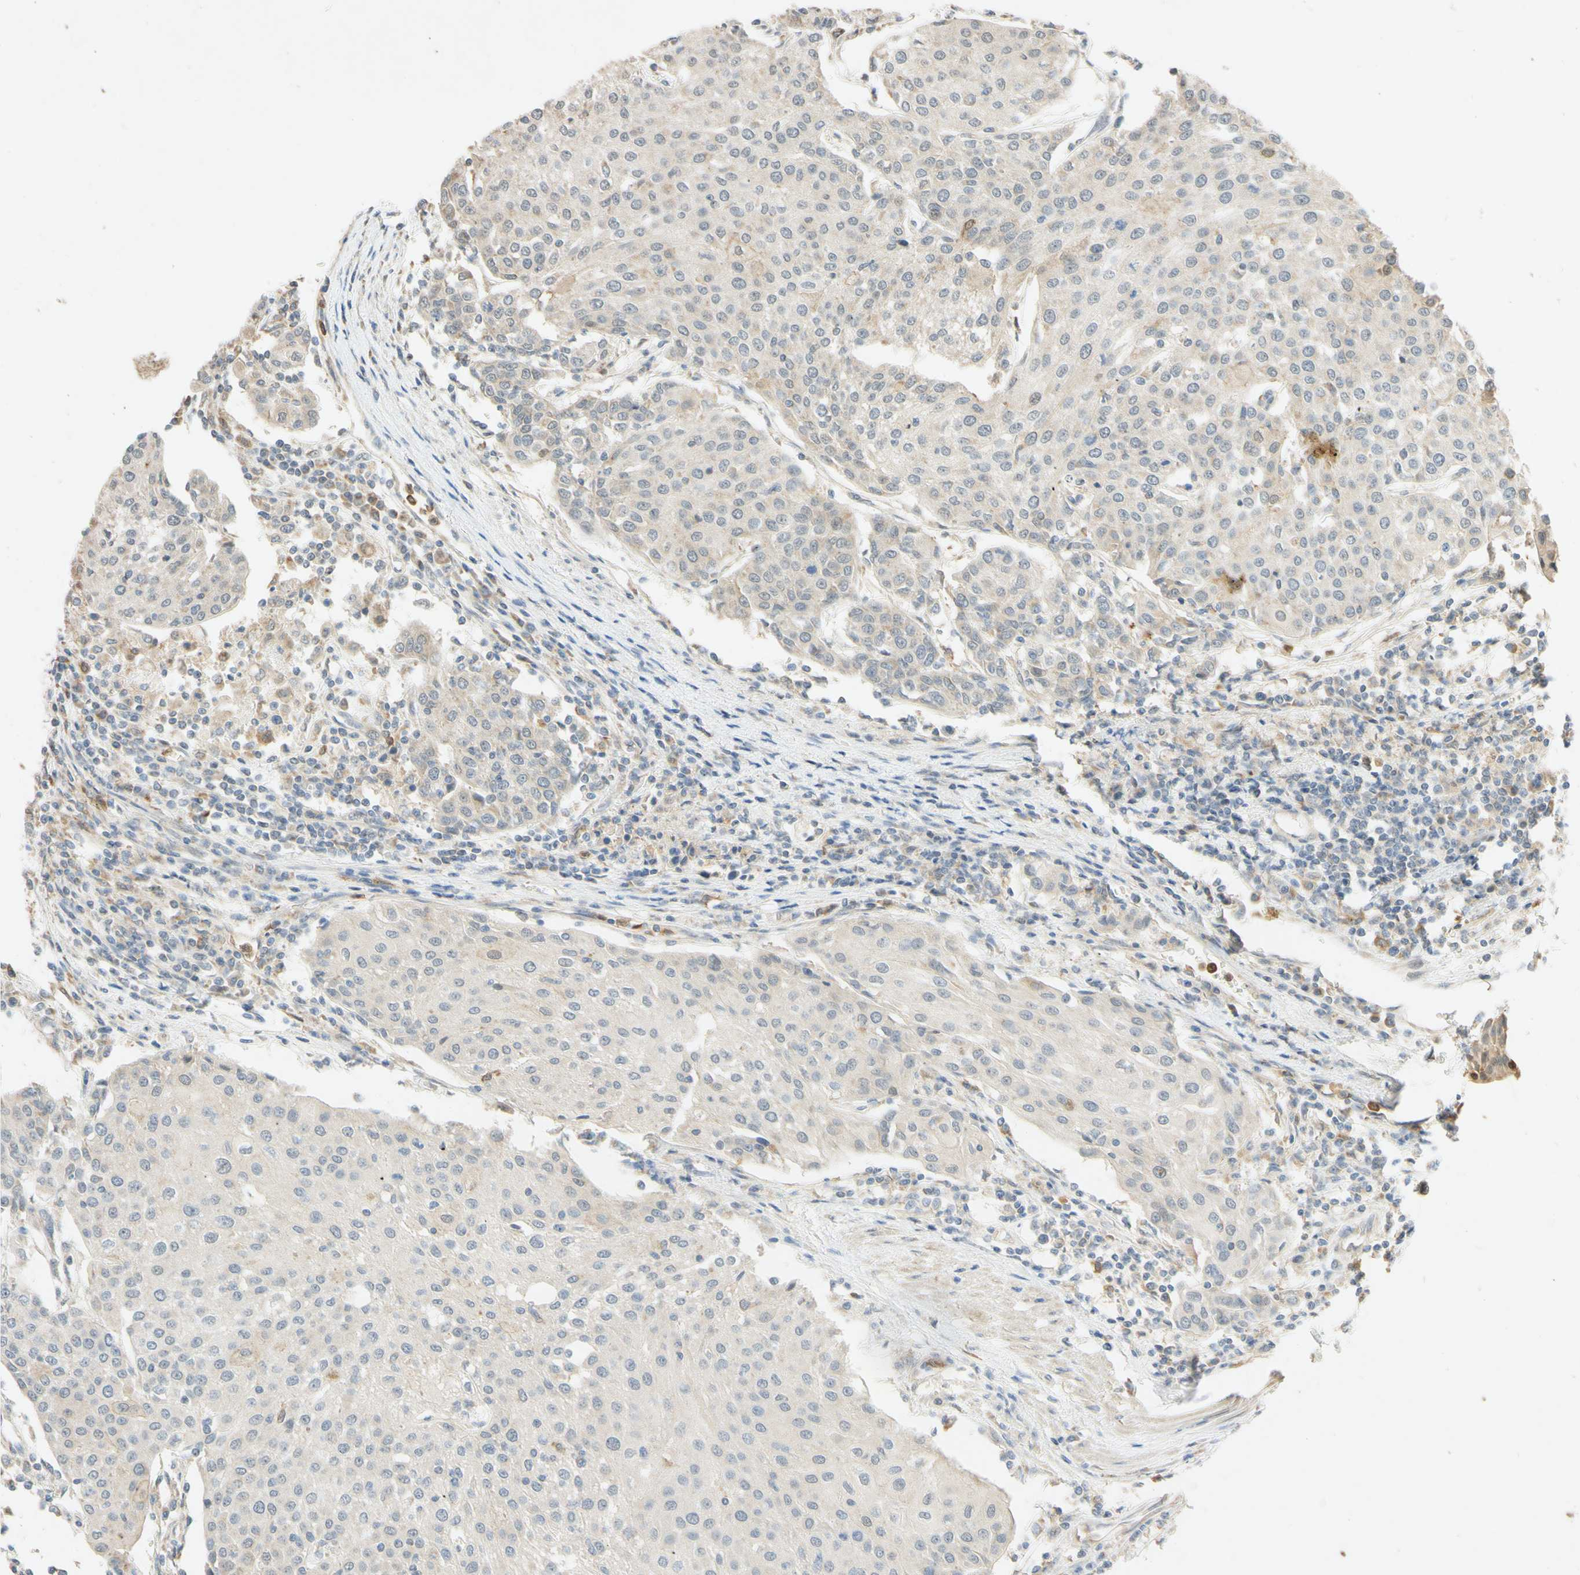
{"staining": {"intensity": "weak", "quantity": "25%-75%", "location": "cytoplasmic/membranous"}, "tissue": "urothelial cancer", "cell_type": "Tumor cells", "image_type": "cancer", "snomed": [{"axis": "morphology", "description": "Urothelial carcinoma, High grade"}, {"axis": "topography", "description": "Urinary bladder"}], "caption": "This is an image of immunohistochemistry staining of urothelial carcinoma (high-grade), which shows weak staining in the cytoplasmic/membranous of tumor cells.", "gene": "GATA1", "patient": {"sex": "female", "age": 85}}